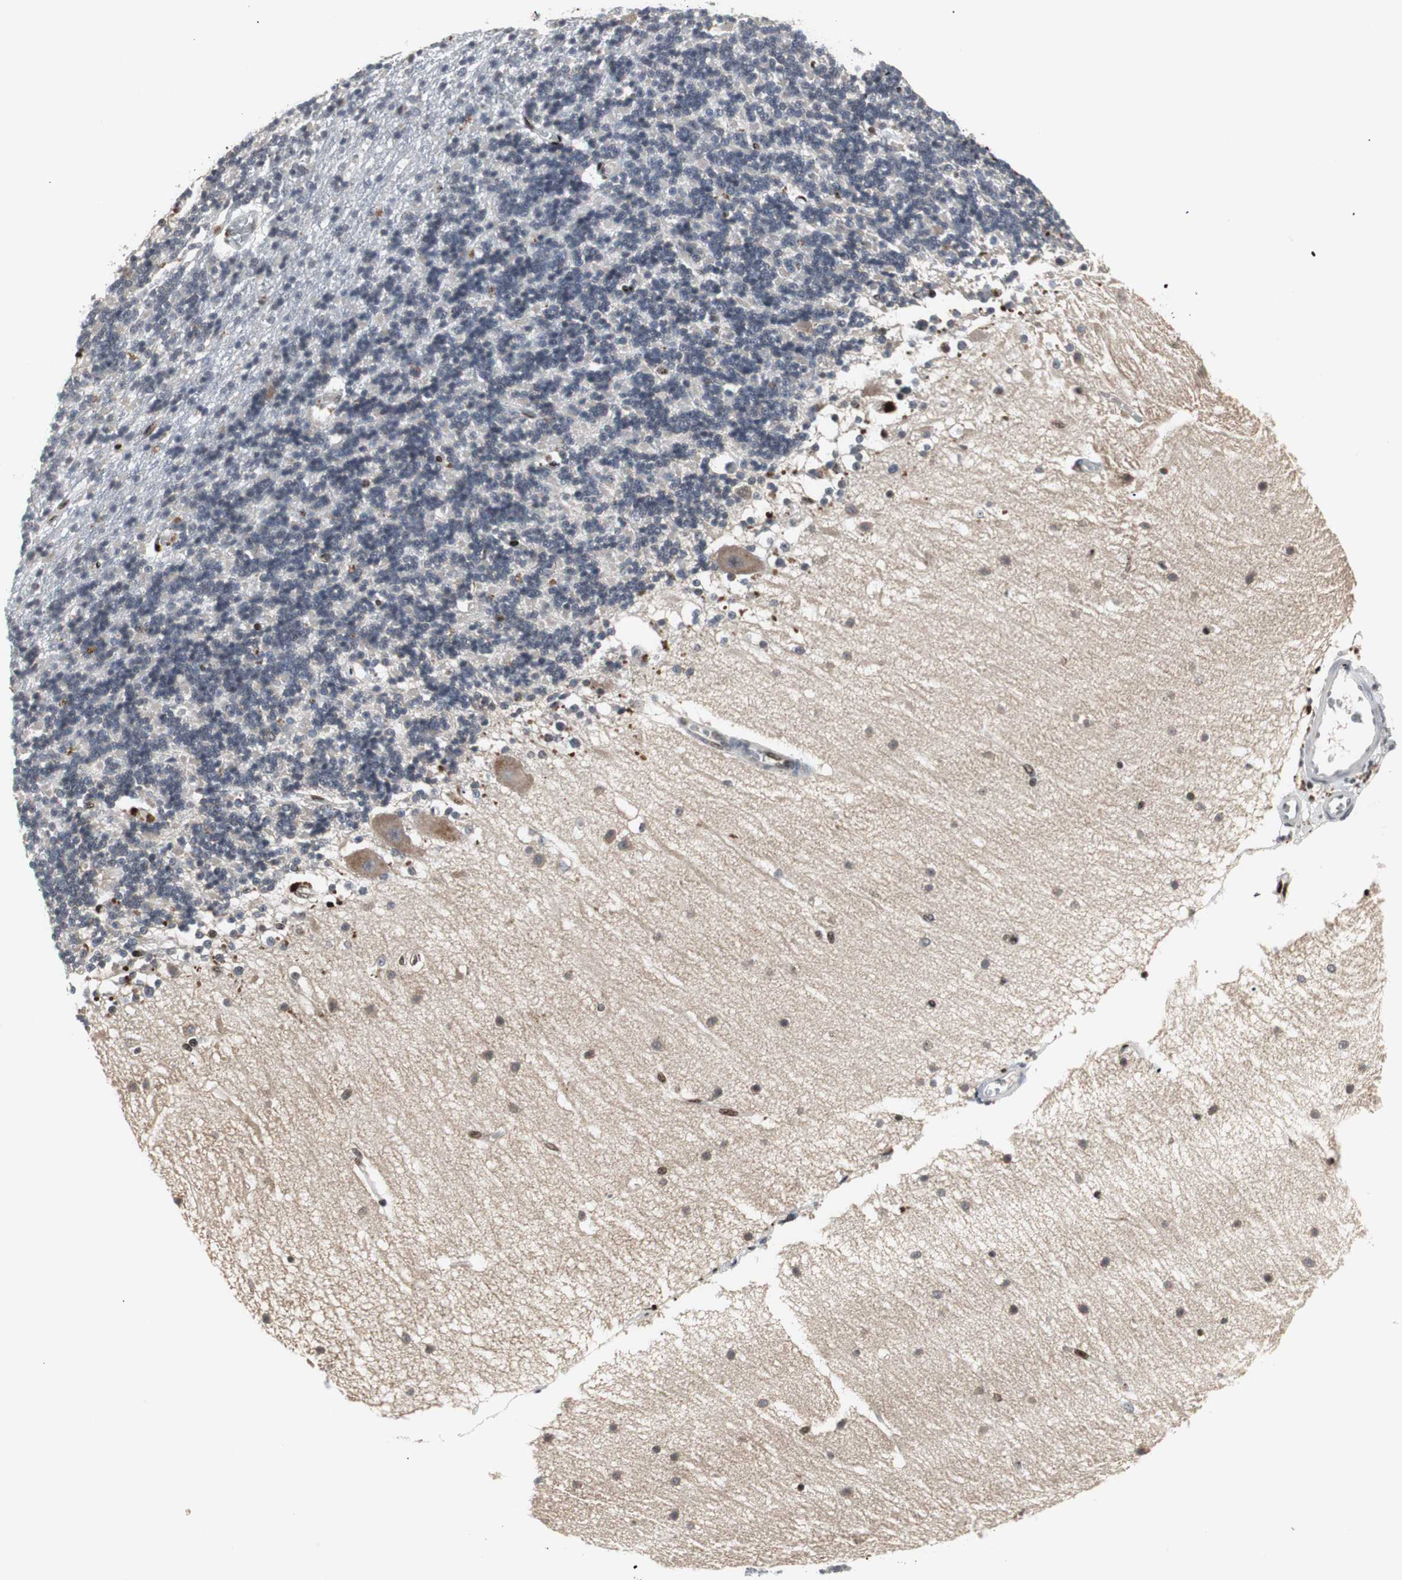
{"staining": {"intensity": "negative", "quantity": "none", "location": "none"}, "tissue": "cerebellum", "cell_type": "Cells in granular layer", "image_type": "normal", "snomed": [{"axis": "morphology", "description": "Normal tissue, NOS"}, {"axis": "topography", "description": "Cerebellum"}], "caption": "Cells in granular layer show no significant positivity in normal cerebellum.", "gene": "GRK2", "patient": {"sex": "female", "age": 54}}